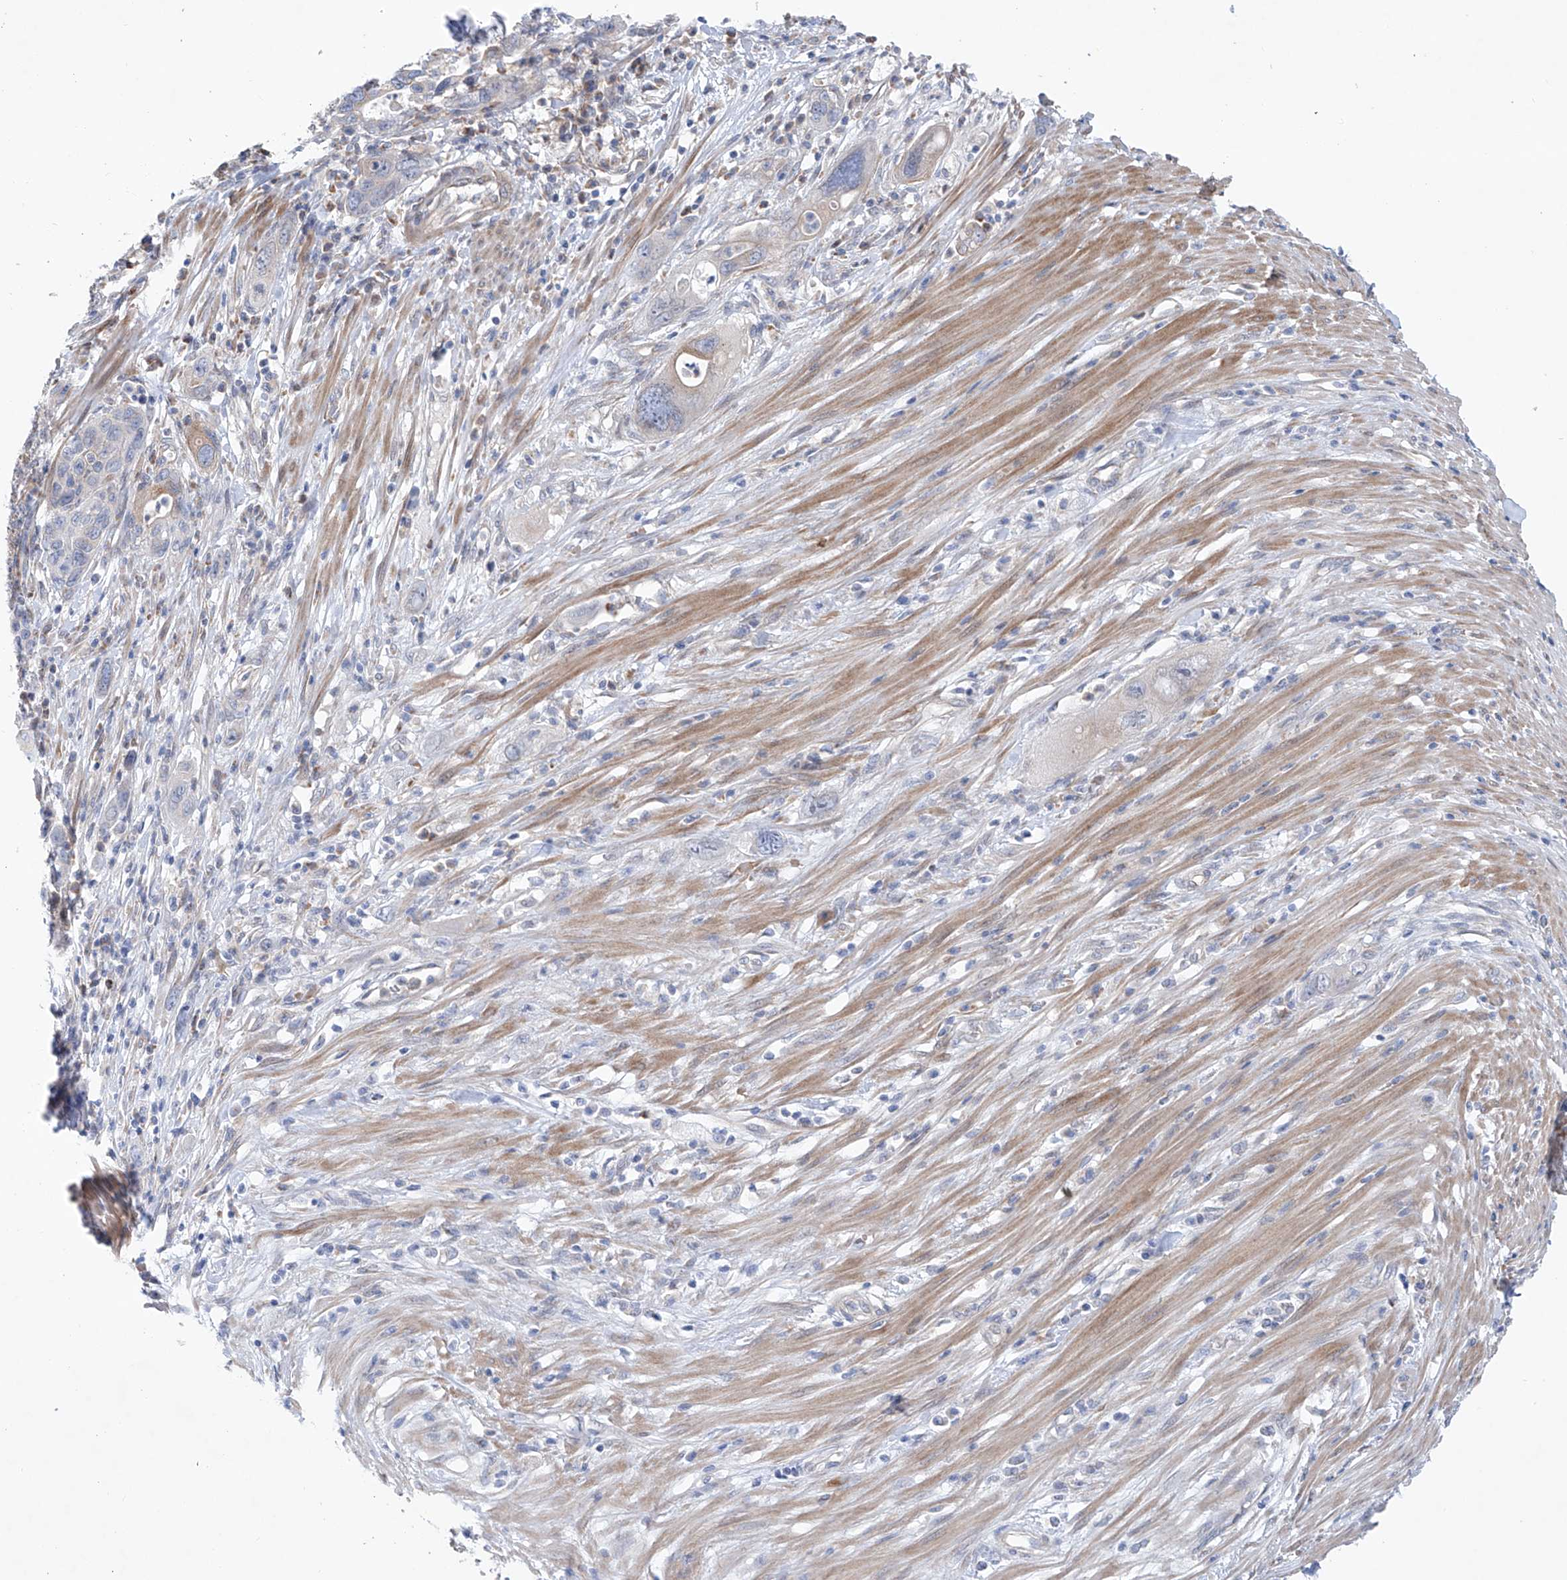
{"staining": {"intensity": "moderate", "quantity": "<25%", "location": "cytoplasmic/membranous"}, "tissue": "pancreatic cancer", "cell_type": "Tumor cells", "image_type": "cancer", "snomed": [{"axis": "morphology", "description": "Adenocarcinoma, NOS"}, {"axis": "topography", "description": "Pancreas"}], "caption": "This micrograph shows IHC staining of human pancreatic cancer (adenocarcinoma), with low moderate cytoplasmic/membranous expression in approximately <25% of tumor cells.", "gene": "KLC4", "patient": {"sex": "female", "age": 71}}